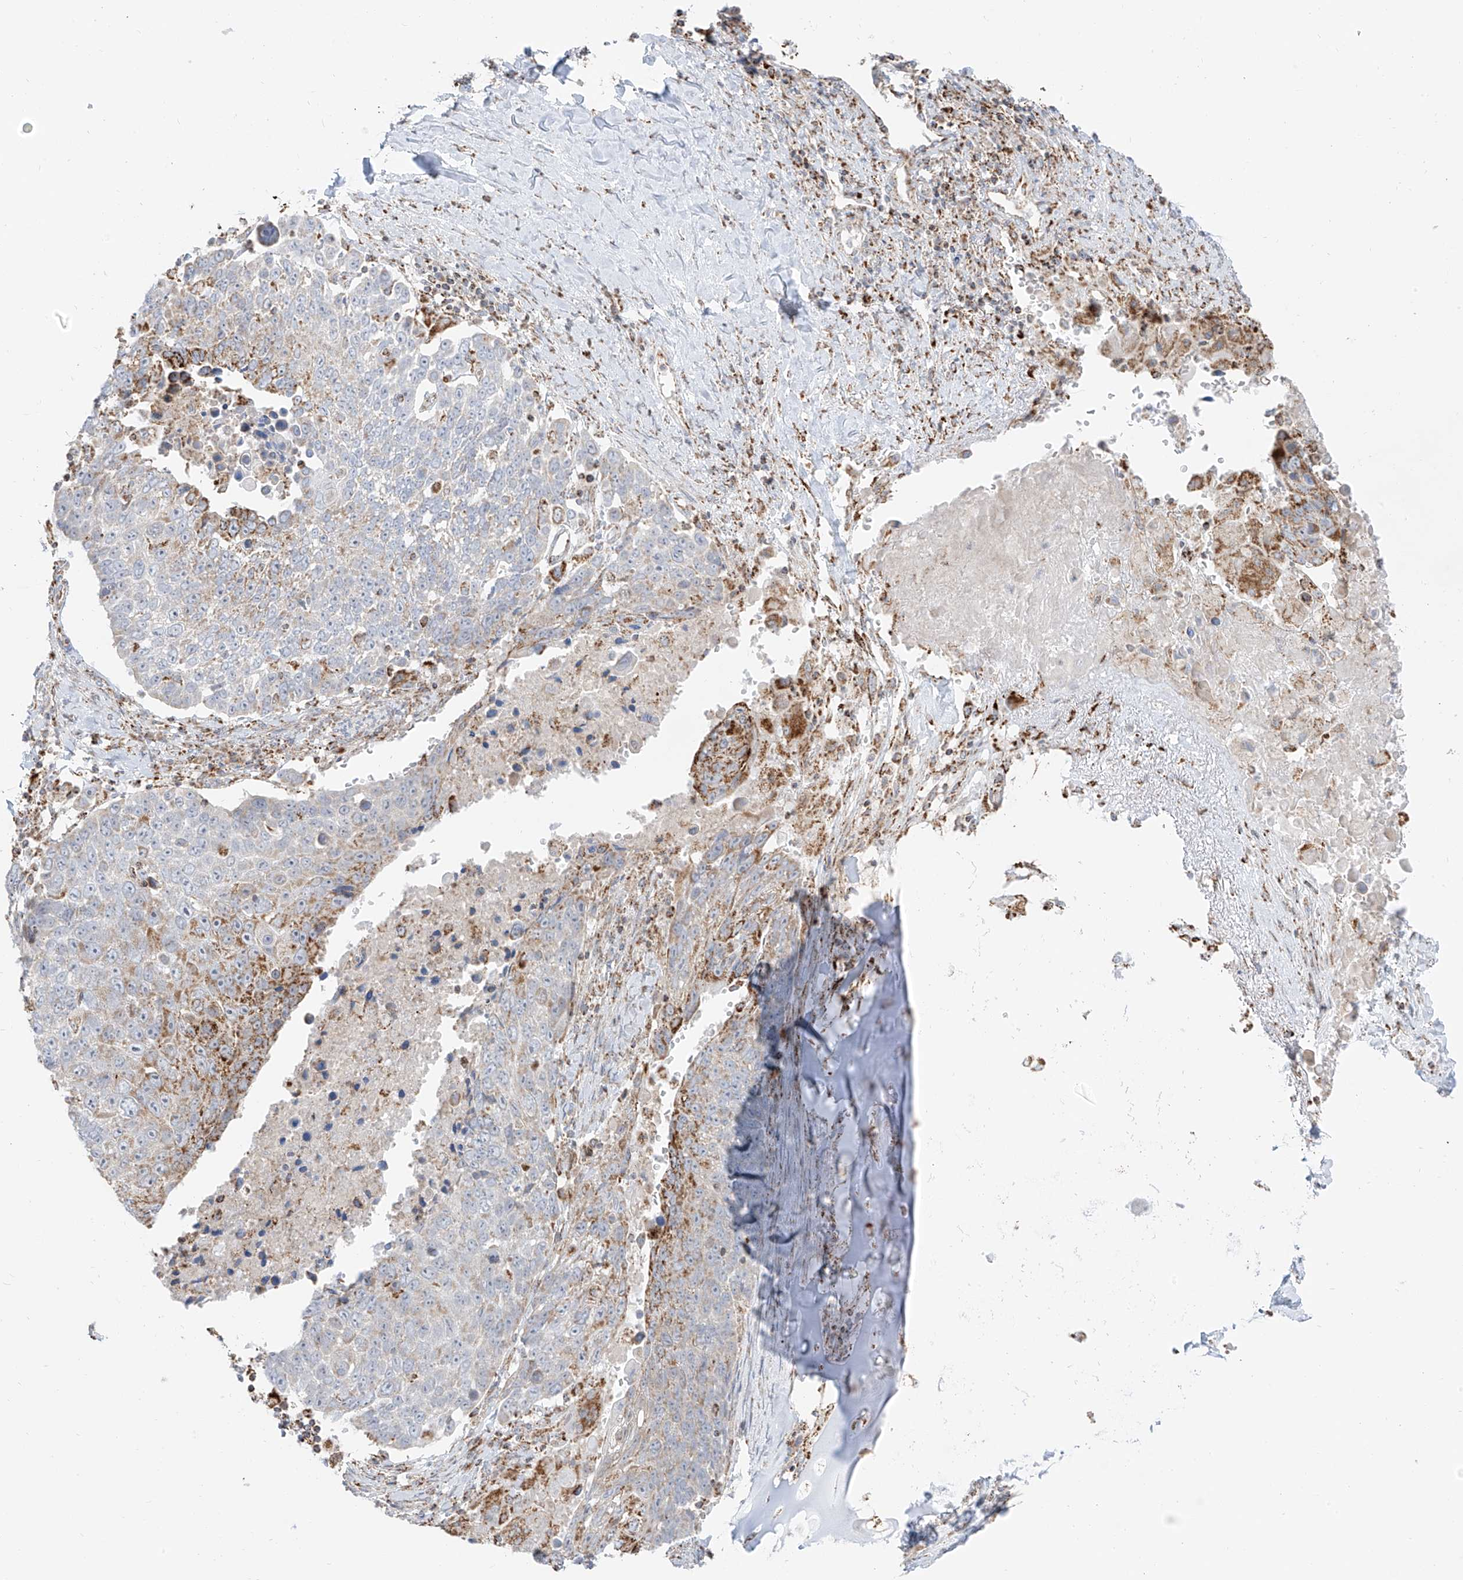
{"staining": {"intensity": "moderate", "quantity": "<25%", "location": "cytoplasmic/membranous"}, "tissue": "lung cancer", "cell_type": "Tumor cells", "image_type": "cancer", "snomed": [{"axis": "morphology", "description": "Squamous cell carcinoma, NOS"}, {"axis": "topography", "description": "Lung"}], "caption": "There is low levels of moderate cytoplasmic/membranous positivity in tumor cells of lung cancer, as demonstrated by immunohistochemical staining (brown color).", "gene": "ETHE1", "patient": {"sex": "male", "age": 66}}